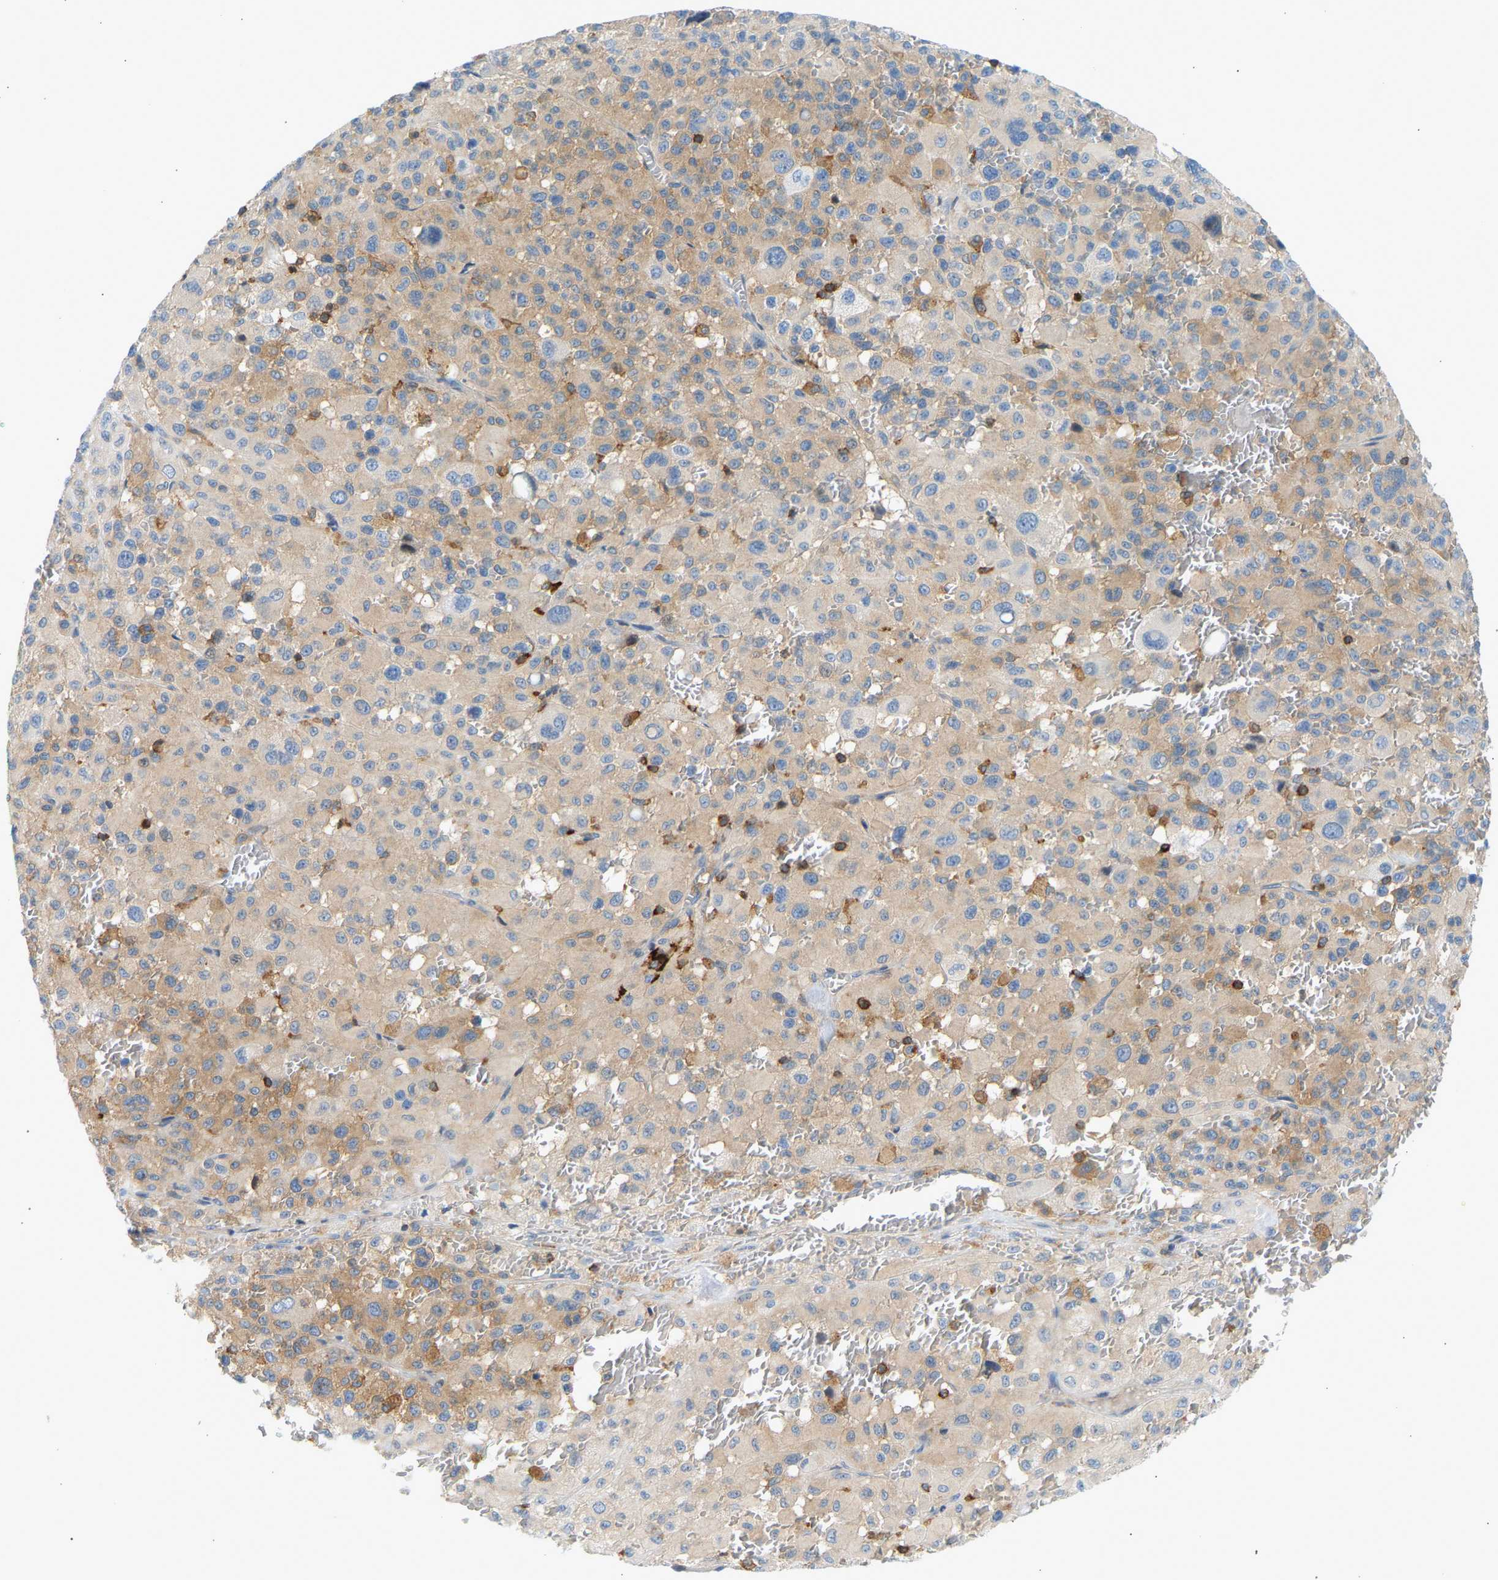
{"staining": {"intensity": "weak", "quantity": "<25%", "location": "cytoplasmic/membranous"}, "tissue": "melanoma", "cell_type": "Tumor cells", "image_type": "cancer", "snomed": [{"axis": "morphology", "description": "Malignant melanoma, Metastatic site"}, {"axis": "topography", "description": "Skin"}], "caption": "A photomicrograph of human melanoma is negative for staining in tumor cells. Brightfield microscopy of immunohistochemistry (IHC) stained with DAB (3,3'-diaminobenzidine) (brown) and hematoxylin (blue), captured at high magnification.", "gene": "FNBP1", "patient": {"sex": "female", "age": 74}}